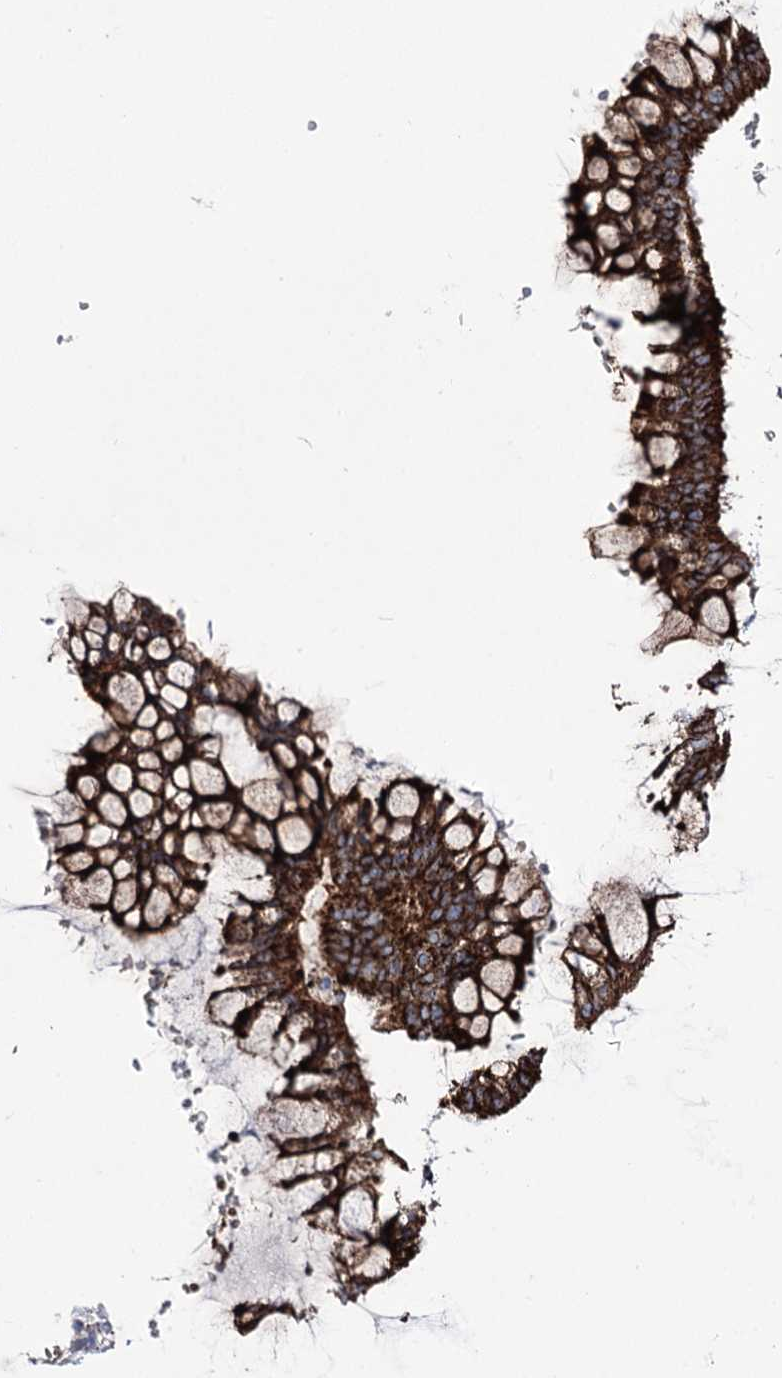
{"staining": {"intensity": "strong", "quantity": ">75%", "location": "cytoplasmic/membranous"}, "tissue": "ovarian cancer", "cell_type": "Tumor cells", "image_type": "cancer", "snomed": [{"axis": "morphology", "description": "Cystadenocarcinoma, mucinous, NOS"}, {"axis": "topography", "description": "Ovary"}], "caption": "Tumor cells exhibit strong cytoplasmic/membranous positivity in about >75% of cells in ovarian cancer (mucinous cystadenocarcinoma). The staining was performed using DAB (3,3'-diaminobenzidine), with brown indicating positive protein expression. Nuclei are stained blue with hematoxylin.", "gene": "OSBPL5", "patient": {"sex": "female", "age": 73}}